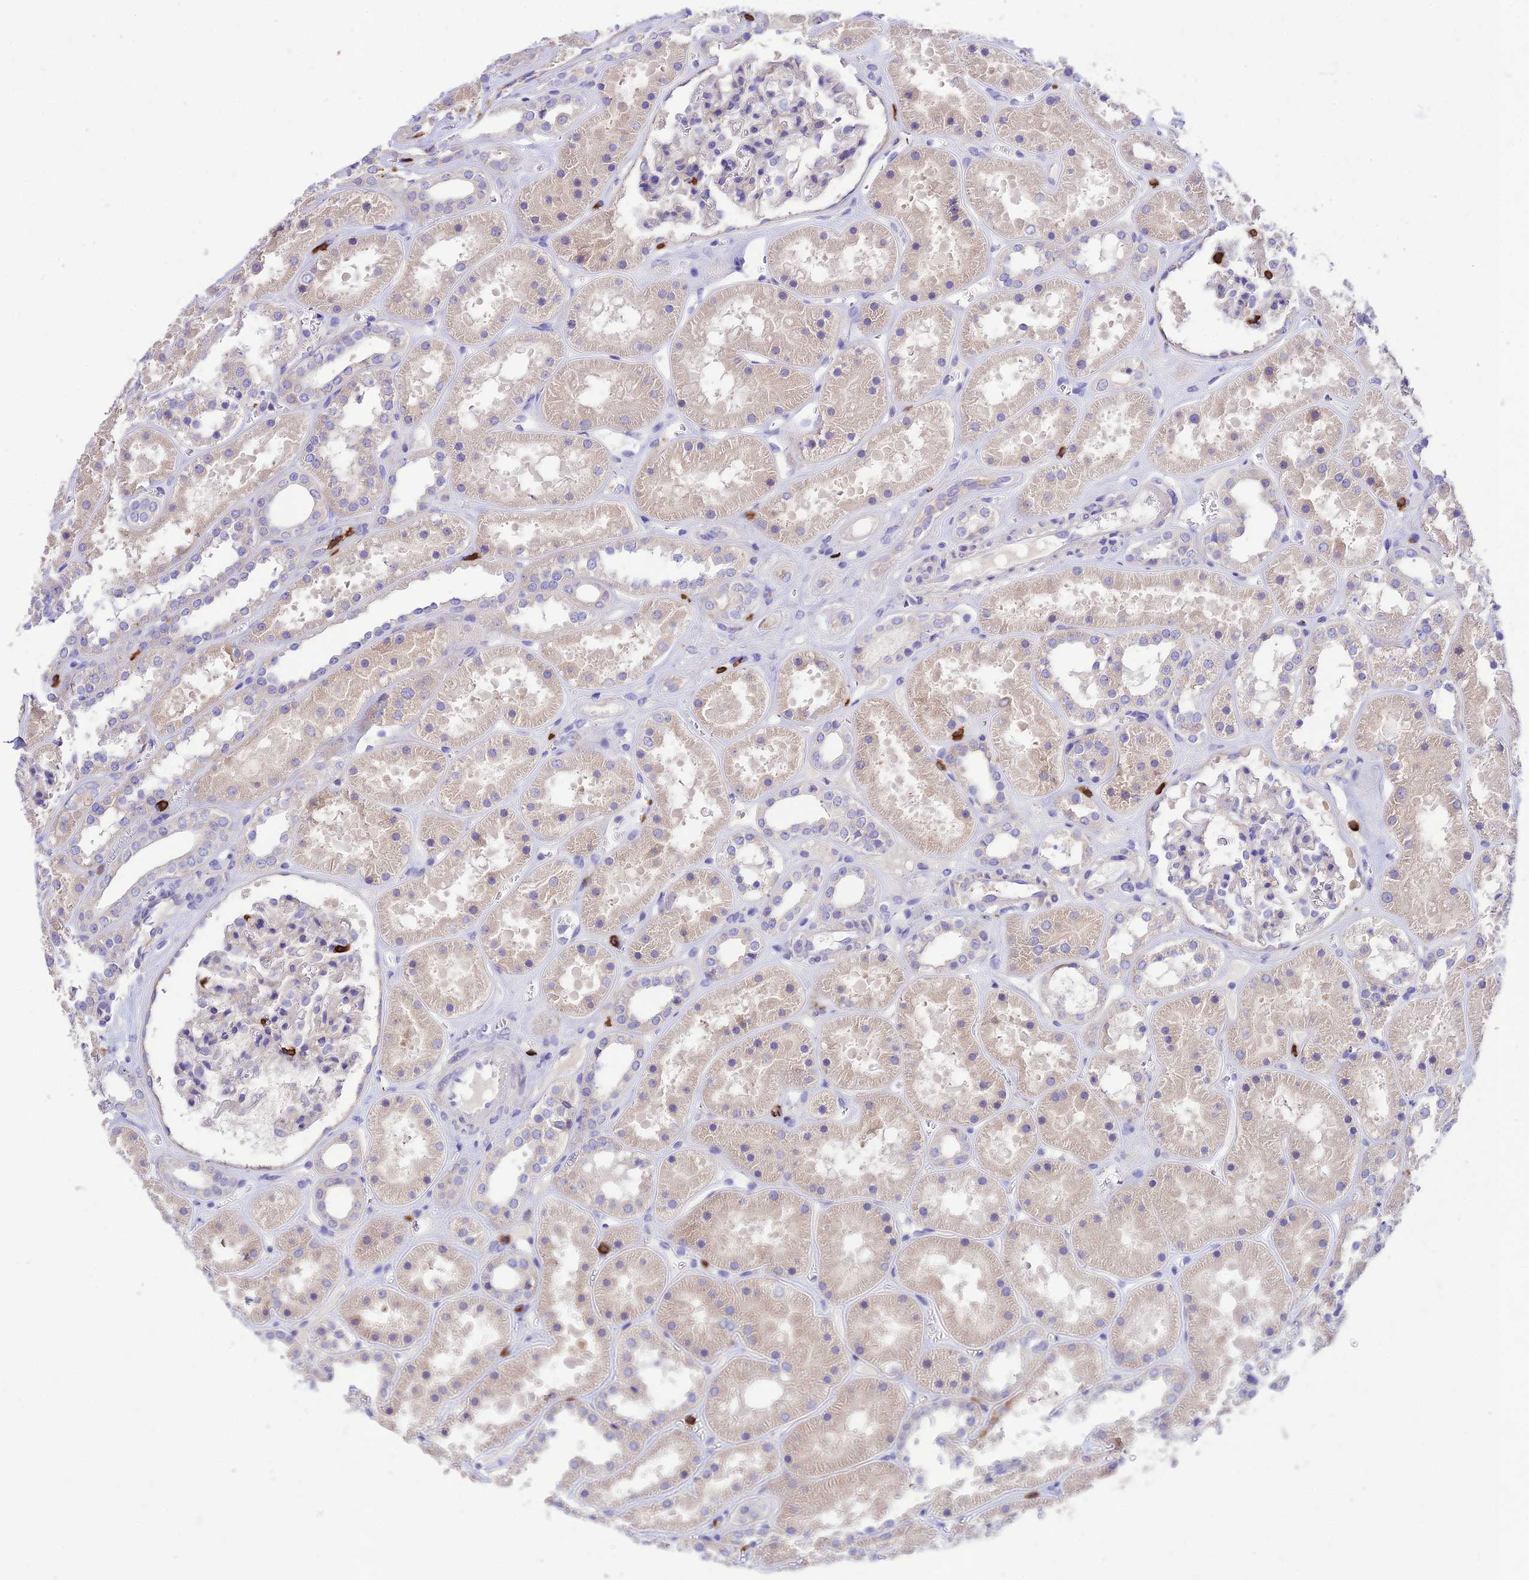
{"staining": {"intensity": "negative", "quantity": "none", "location": "none"}, "tissue": "kidney", "cell_type": "Cells in glomeruli", "image_type": "normal", "snomed": [{"axis": "morphology", "description": "Normal tissue, NOS"}, {"axis": "topography", "description": "Kidney"}], "caption": "Cells in glomeruli are negative for brown protein staining in unremarkable kidney. Brightfield microscopy of IHC stained with DAB (3,3'-diaminobenzidine) (brown) and hematoxylin (blue), captured at high magnification.", "gene": "PTPRCAP", "patient": {"sex": "female", "age": 41}}